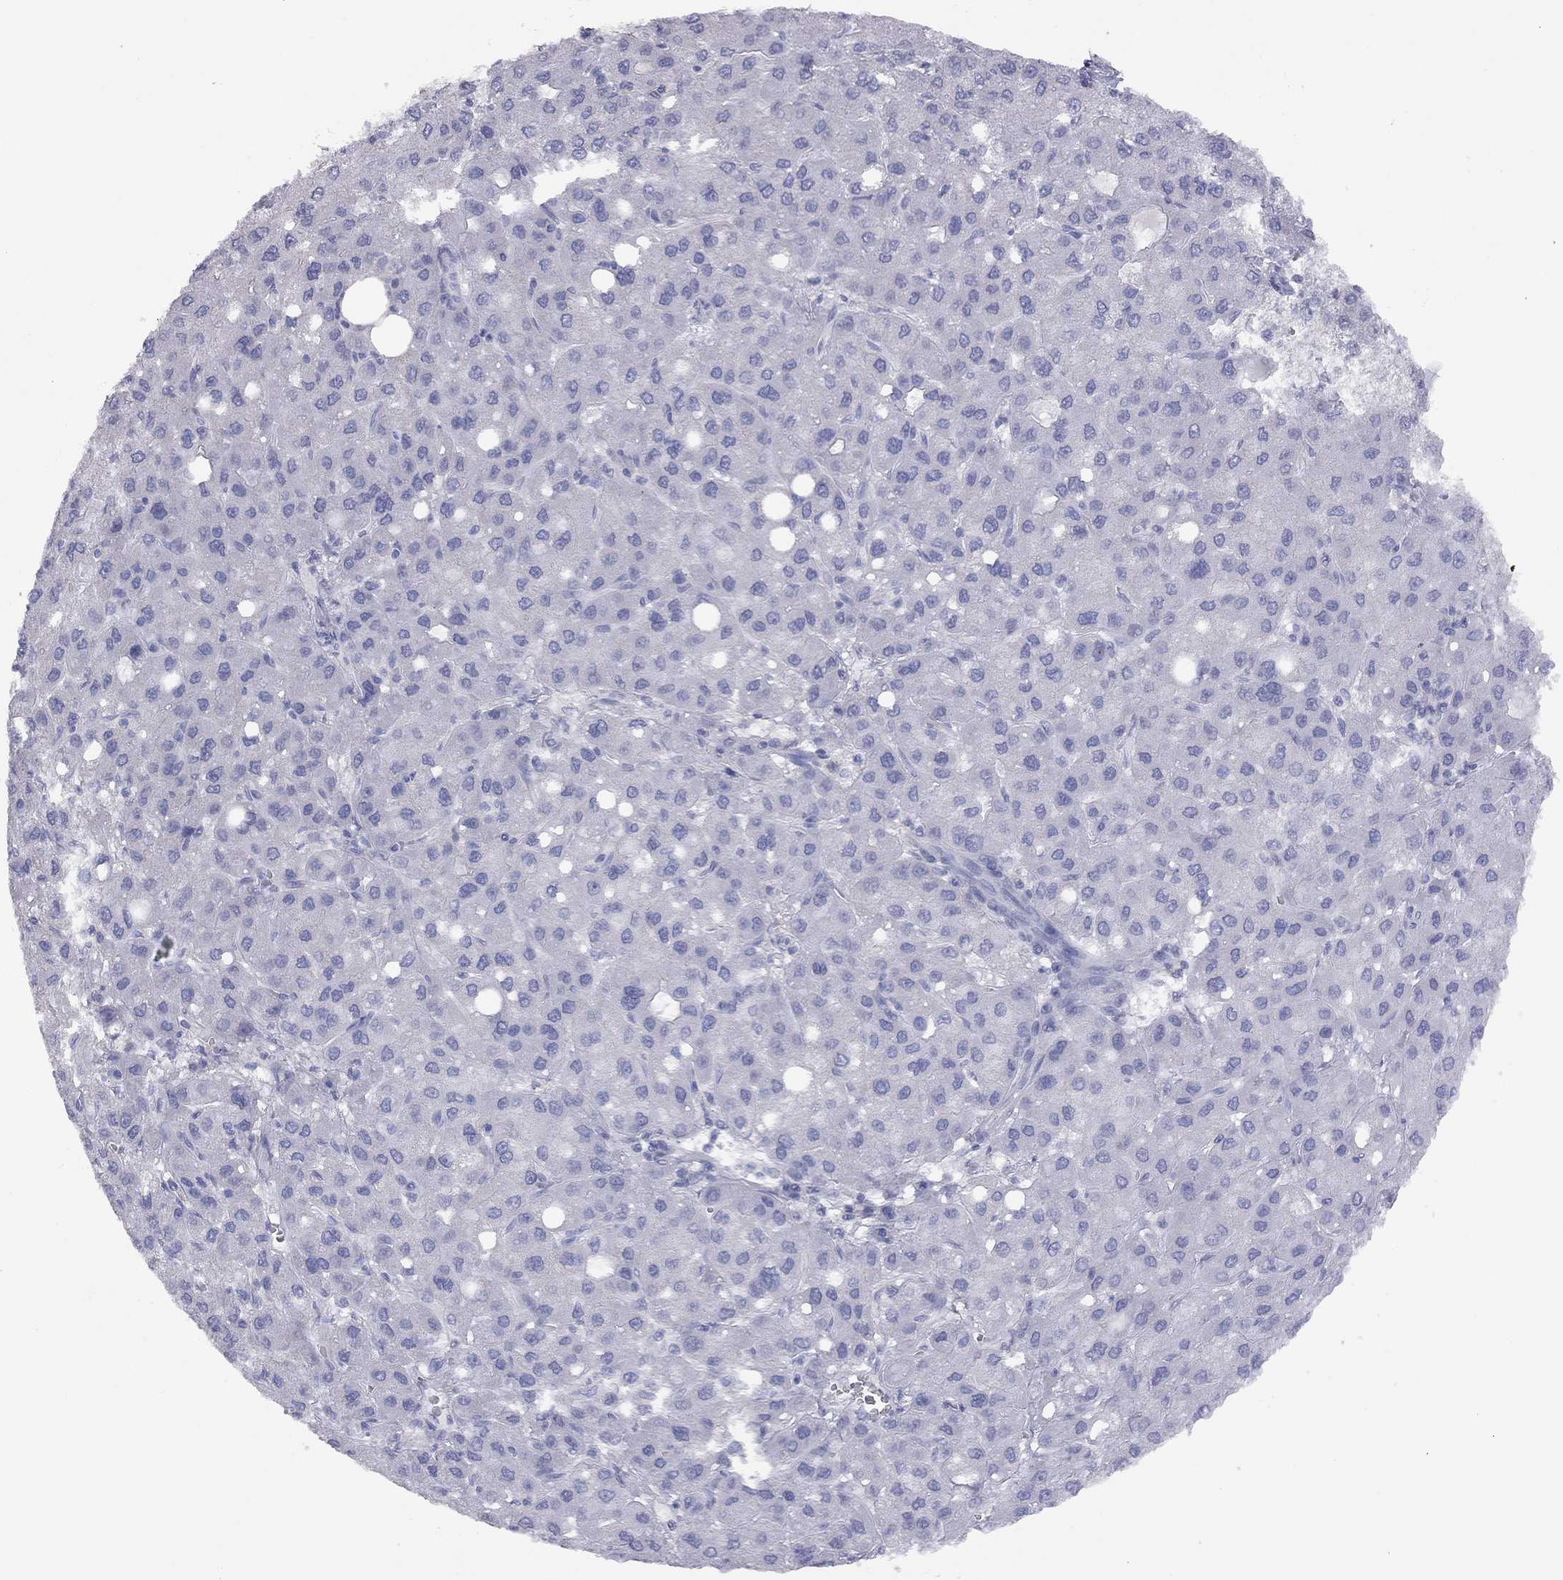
{"staining": {"intensity": "negative", "quantity": "none", "location": "none"}, "tissue": "liver cancer", "cell_type": "Tumor cells", "image_type": "cancer", "snomed": [{"axis": "morphology", "description": "Carcinoma, Hepatocellular, NOS"}, {"axis": "topography", "description": "Liver"}], "caption": "Immunohistochemistry micrograph of neoplastic tissue: human hepatocellular carcinoma (liver) stained with DAB (3,3'-diaminobenzidine) demonstrates no significant protein positivity in tumor cells.", "gene": "ADCYAP1", "patient": {"sex": "male", "age": 73}}